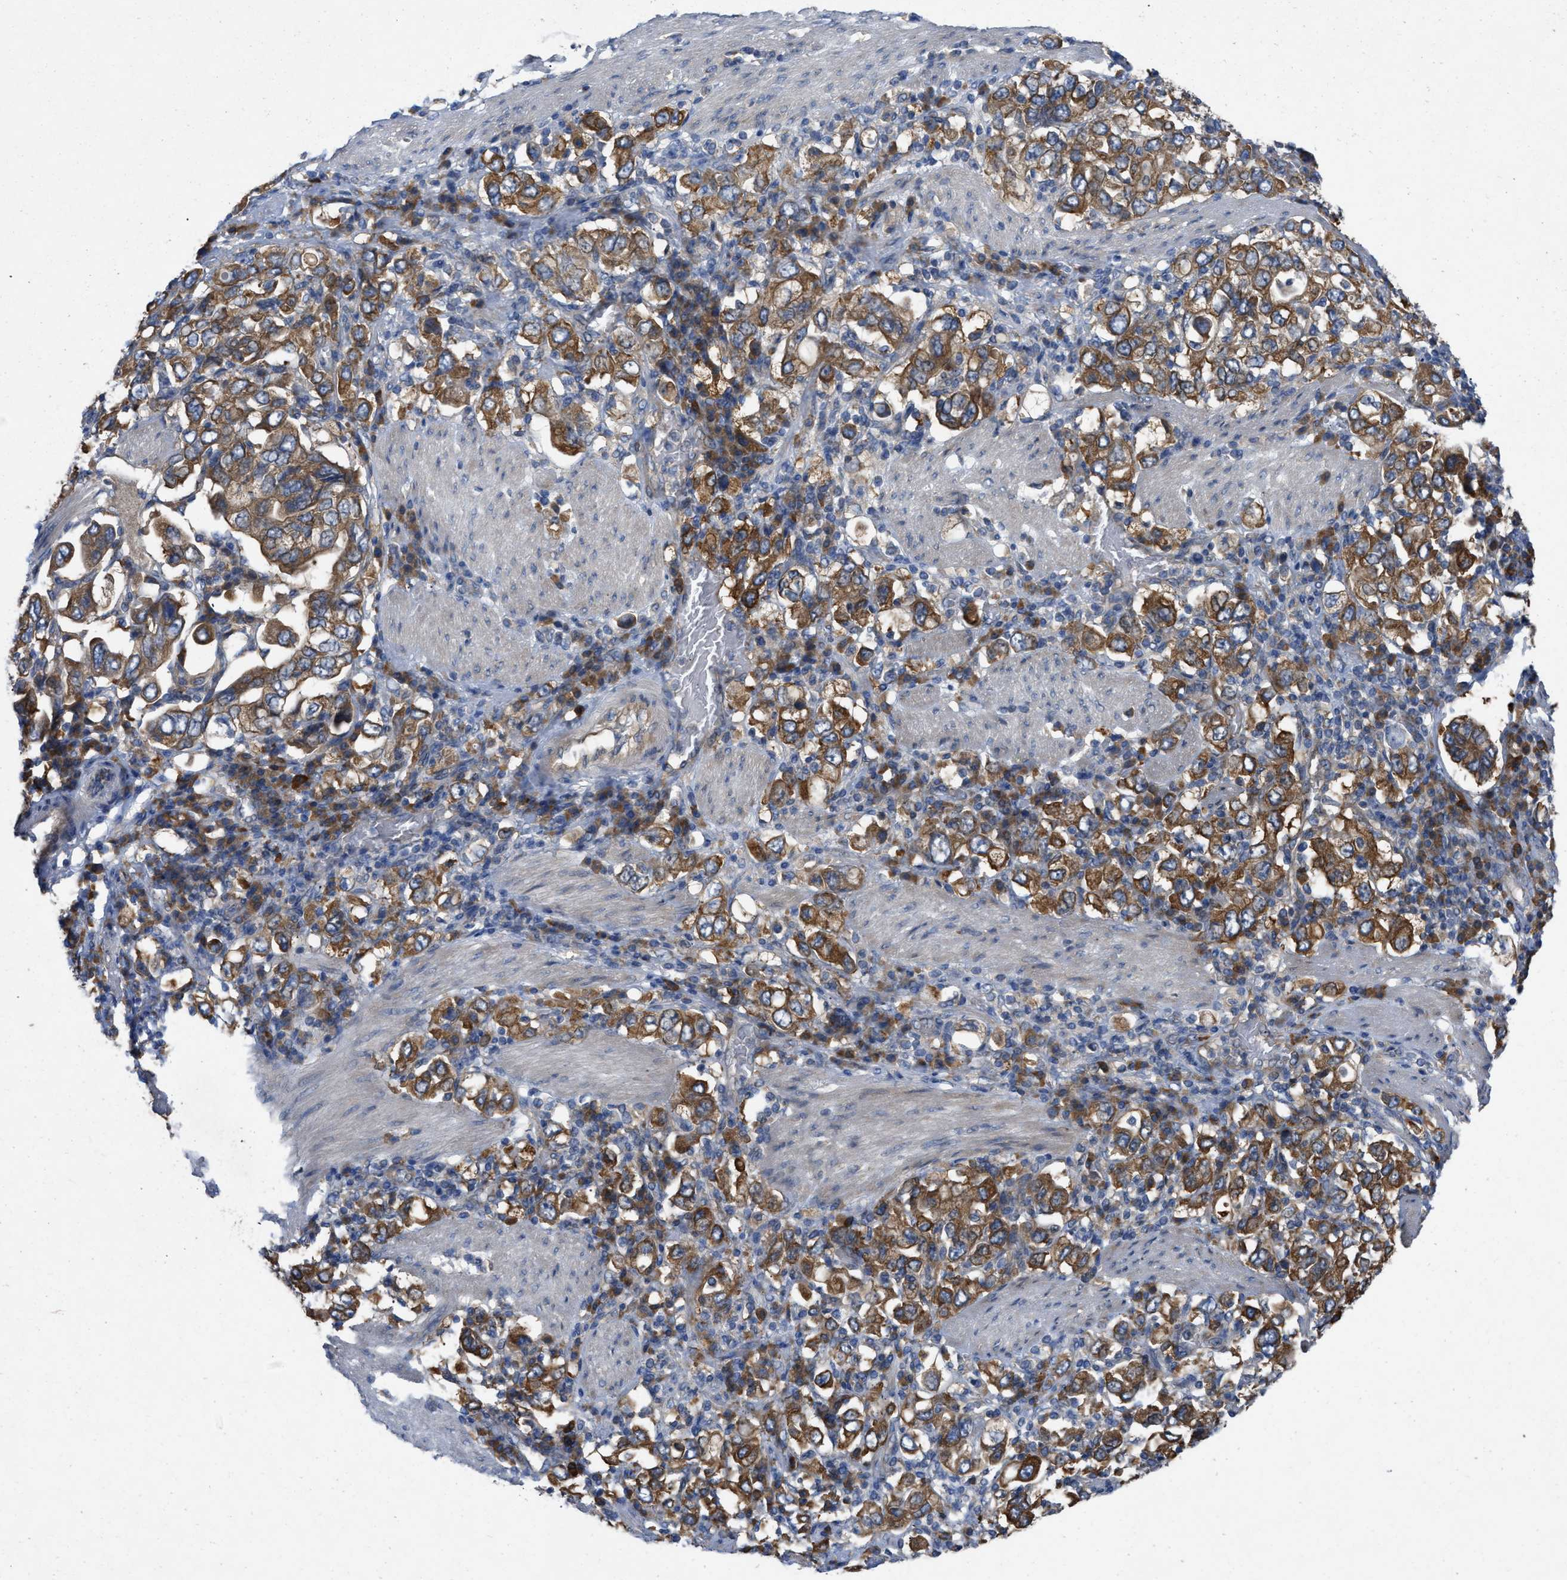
{"staining": {"intensity": "moderate", "quantity": ">75%", "location": "cytoplasmic/membranous"}, "tissue": "stomach cancer", "cell_type": "Tumor cells", "image_type": "cancer", "snomed": [{"axis": "morphology", "description": "Adenocarcinoma, NOS"}, {"axis": "topography", "description": "Stomach, upper"}], "caption": "Tumor cells show moderate cytoplasmic/membranous expression in about >75% of cells in stomach adenocarcinoma.", "gene": "TMEM131", "patient": {"sex": "male", "age": 62}}